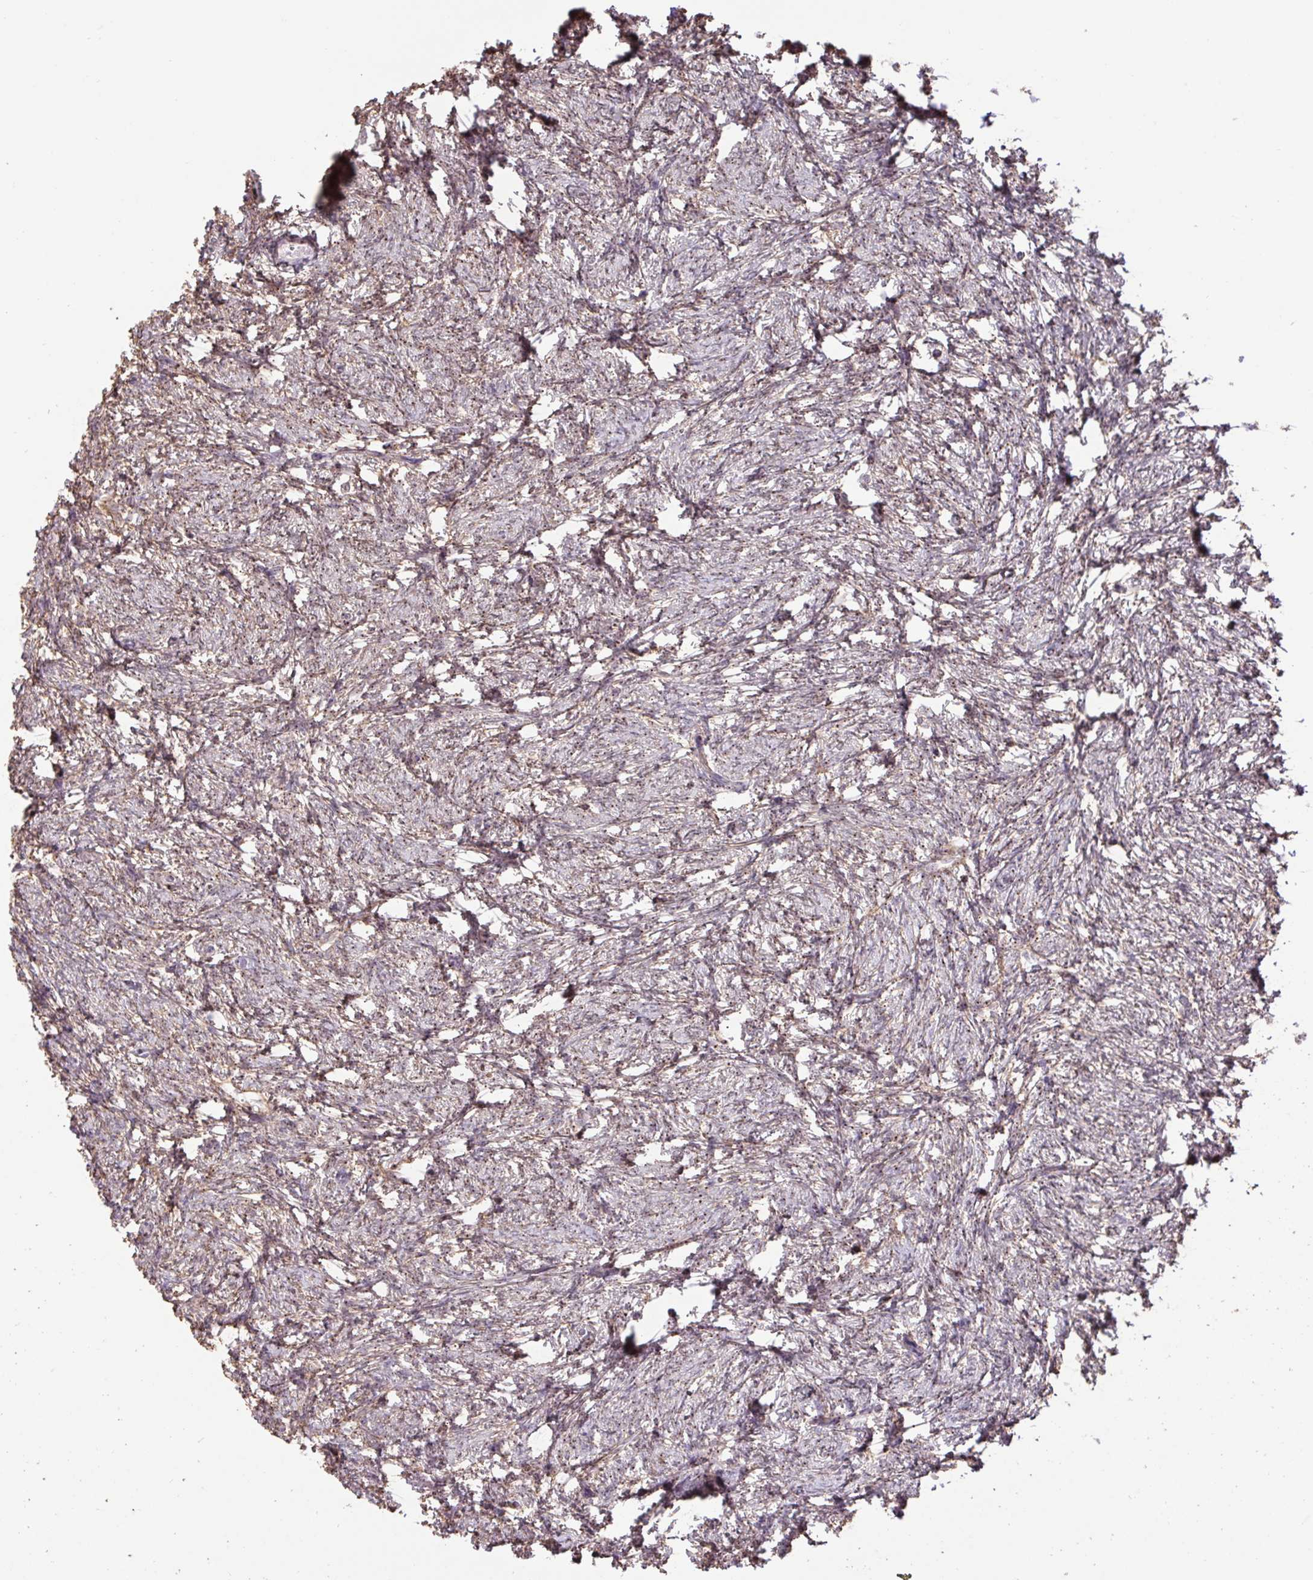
{"staining": {"intensity": "moderate", "quantity": ">75%", "location": "nuclear"}, "tissue": "ovary", "cell_type": "Follicle cells", "image_type": "normal", "snomed": [{"axis": "morphology", "description": "Normal tissue, NOS"}, {"axis": "topography", "description": "Ovary"}], "caption": "Immunohistochemistry staining of benign ovary, which reveals medium levels of moderate nuclear staining in about >75% of follicle cells indicating moderate nuclear protein expression. The staining was performed using DAB (brown) for protein detection and nuclei were counterstained in hematoxylin (blue).", "gene": "MXRA8", "patient": {"sex": "female", "age": 41}}